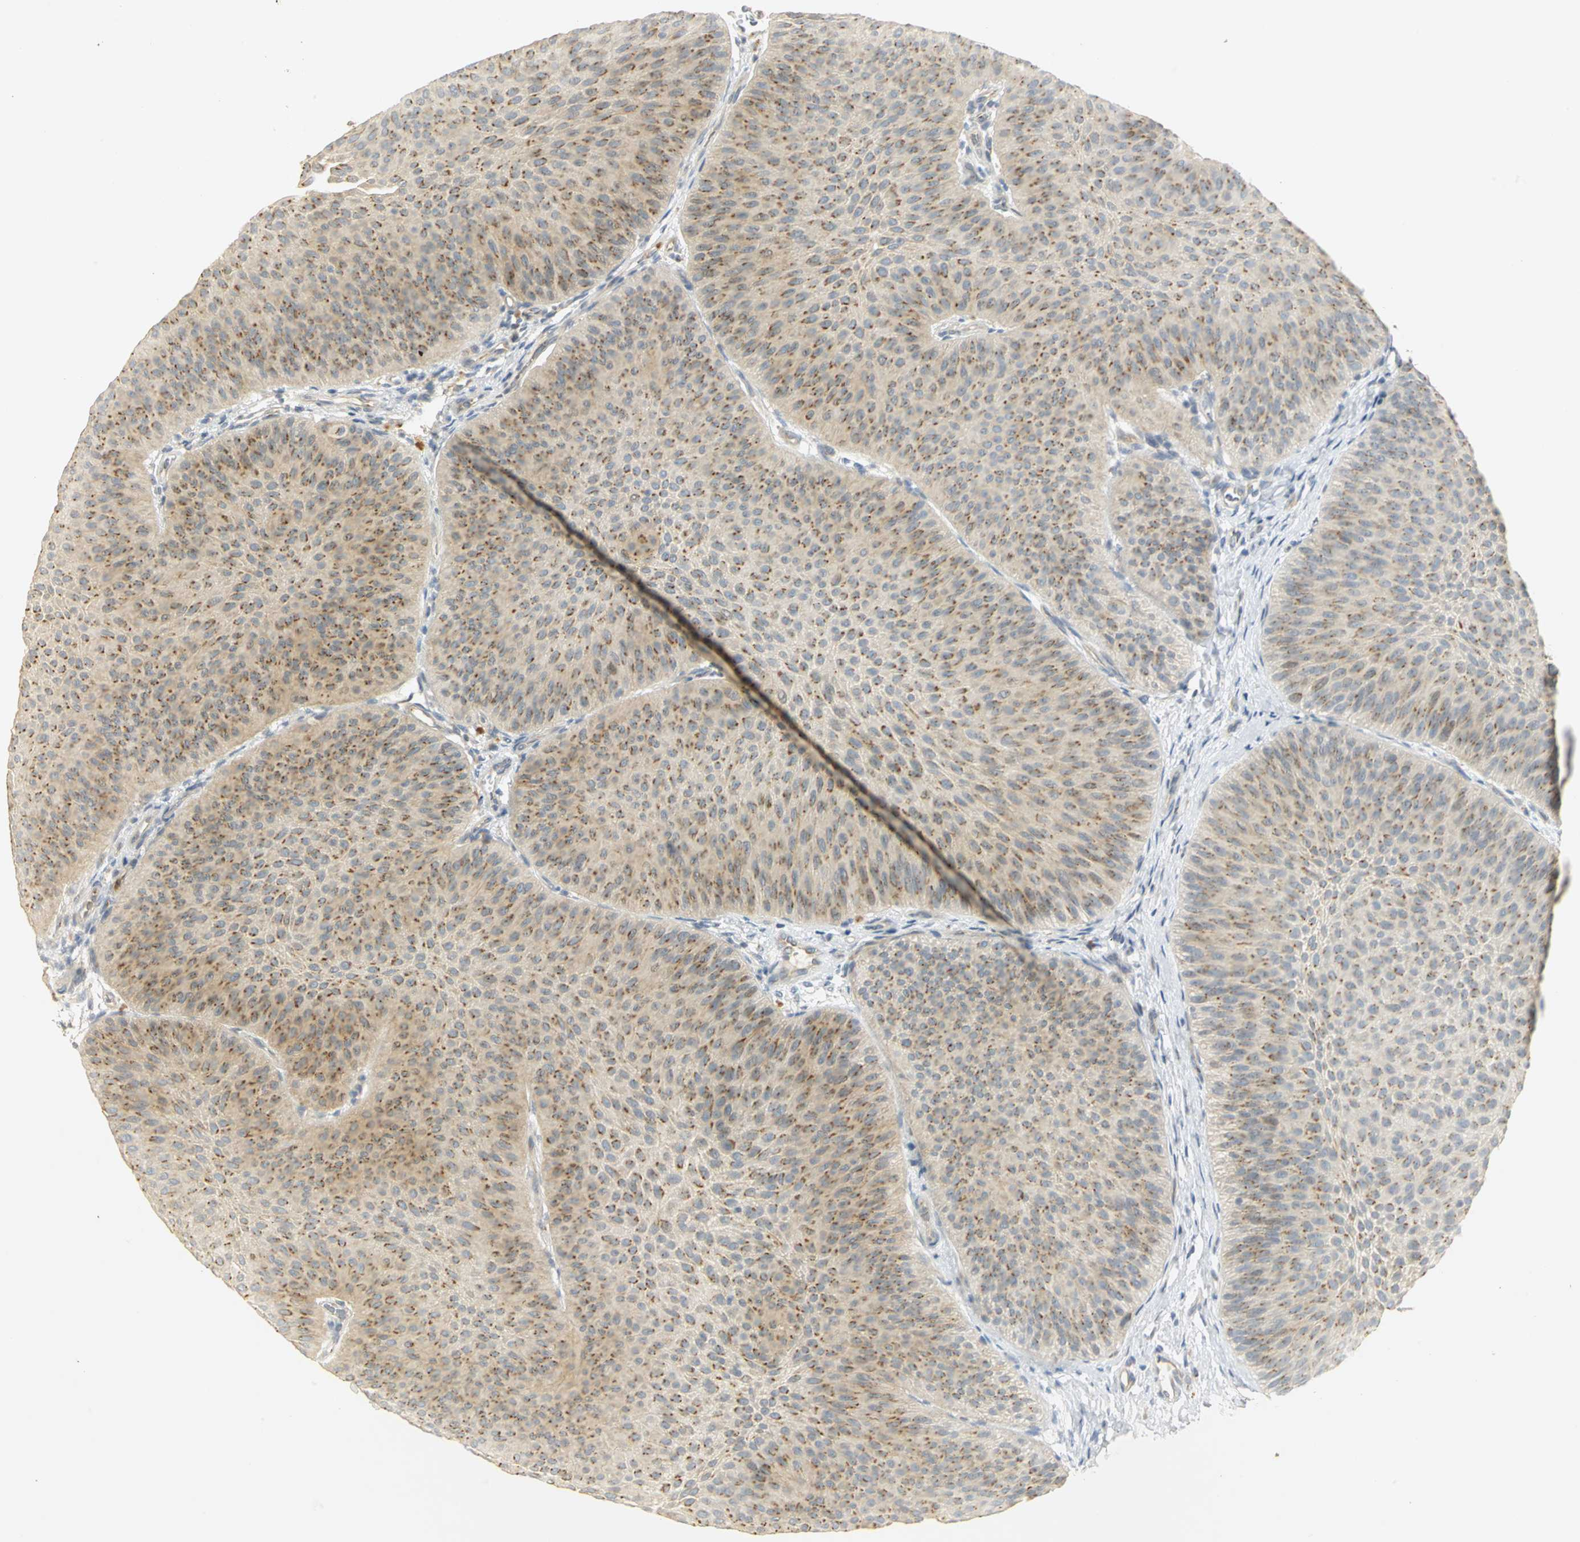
{"staining": {"intensity": "moderate", "quantity": ">75%", "location": "cytoplasmic/membranous"}, "tissue": "urothelial cancer", "cell_type": "Tumor cells", "image_type": "cancer", "snomed": [{"axis": "morphology", "description": "Urothelial carcinoma, Low grade"}, {"axis": "topography", "description": "Urinary bladder"}], "caption": "Protein expression analysis of human urothelial carcinoma (low-grade) reveals moderate cytoplasmic/membranous expression in about >75% of tumor cells.", "gene": "TM9SF2", "patient": {"sex": "female", "age": 60}}